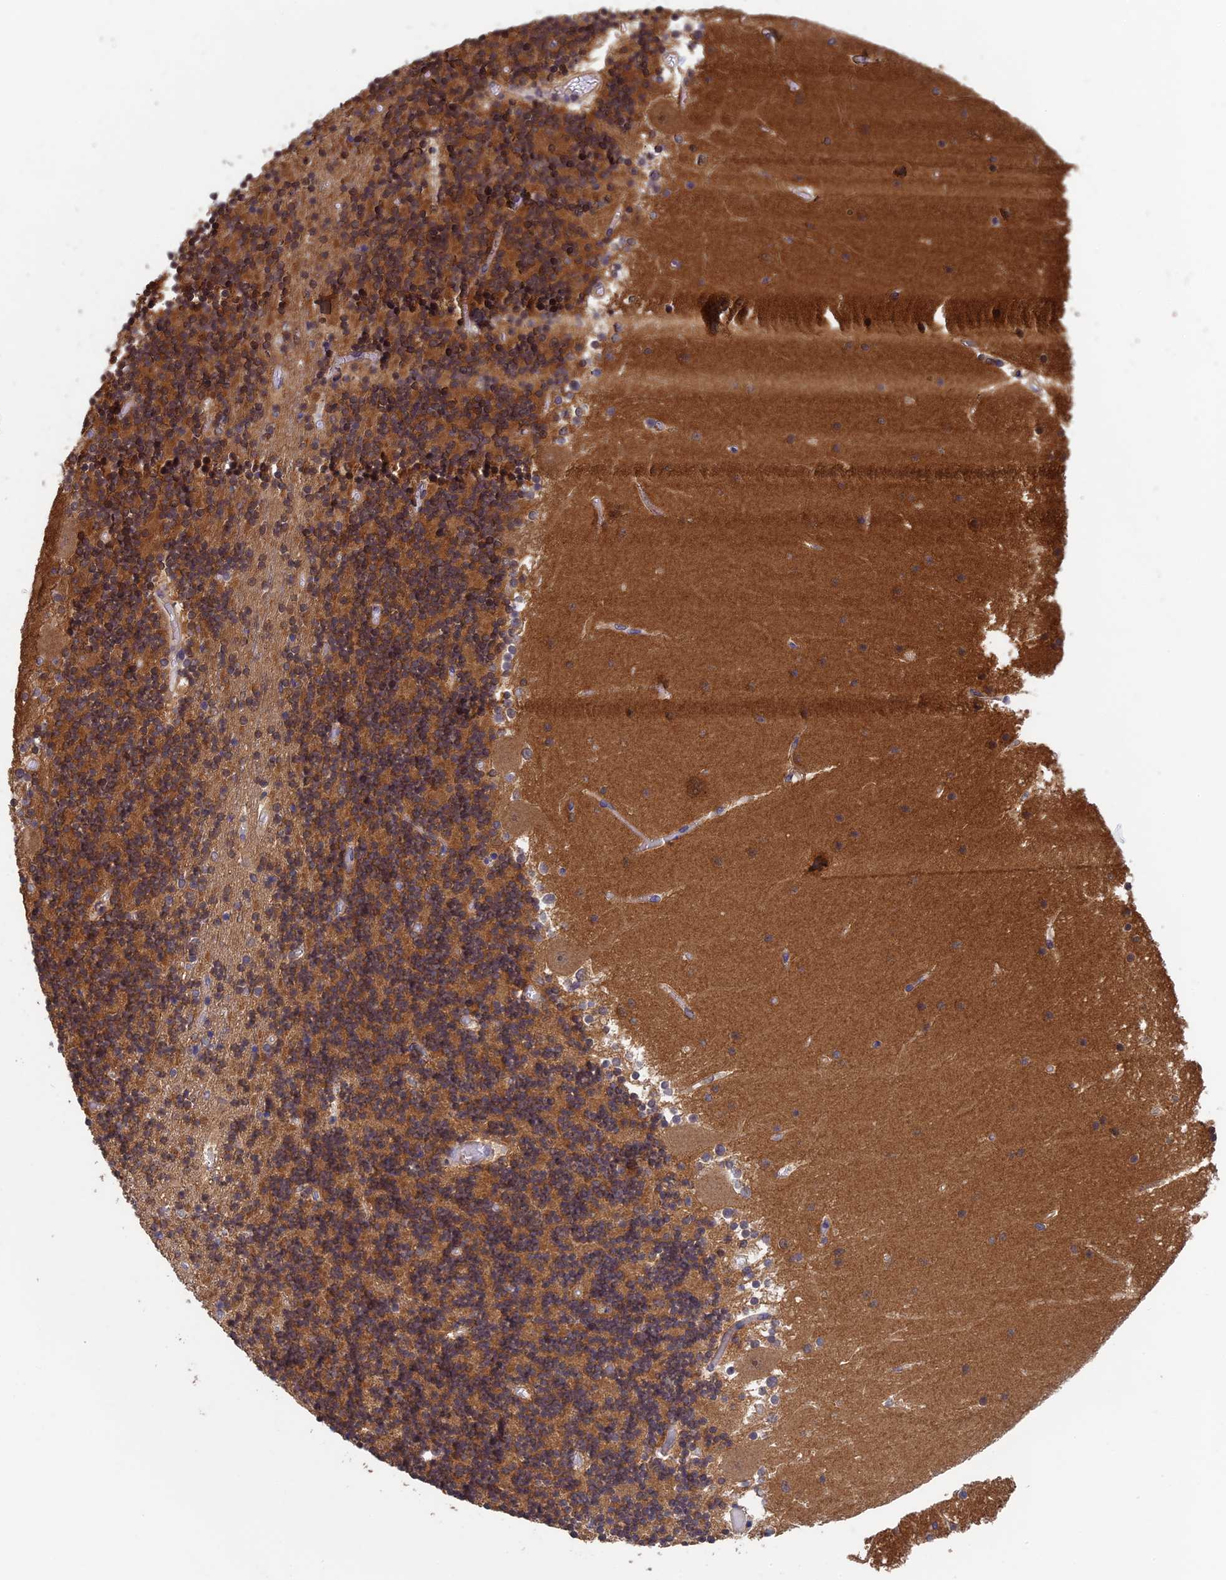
{"staining": {"intensity": "moderate", "quantity": "25%-75%", "location": "cytoplasmic/membranous"}, "tissue": "cerebellum", "cell_type": "Cells in granular layer", "image_type": "normal", "snomed": [{"axis": "morphology", "description": "Normal tissue, NOS"}, {"axis": "topography", "description": "Cerebellum"}], "caption": "Immunohistochemical staining of unremarkable cerebellum reveals 25%-75% levels of moderate cytoplasmic/membranous protein staining in approximately 25%-75% of cells in granular layer.", "gene": "LCMT1", "patient": {"sex": "female", "age": 28}}